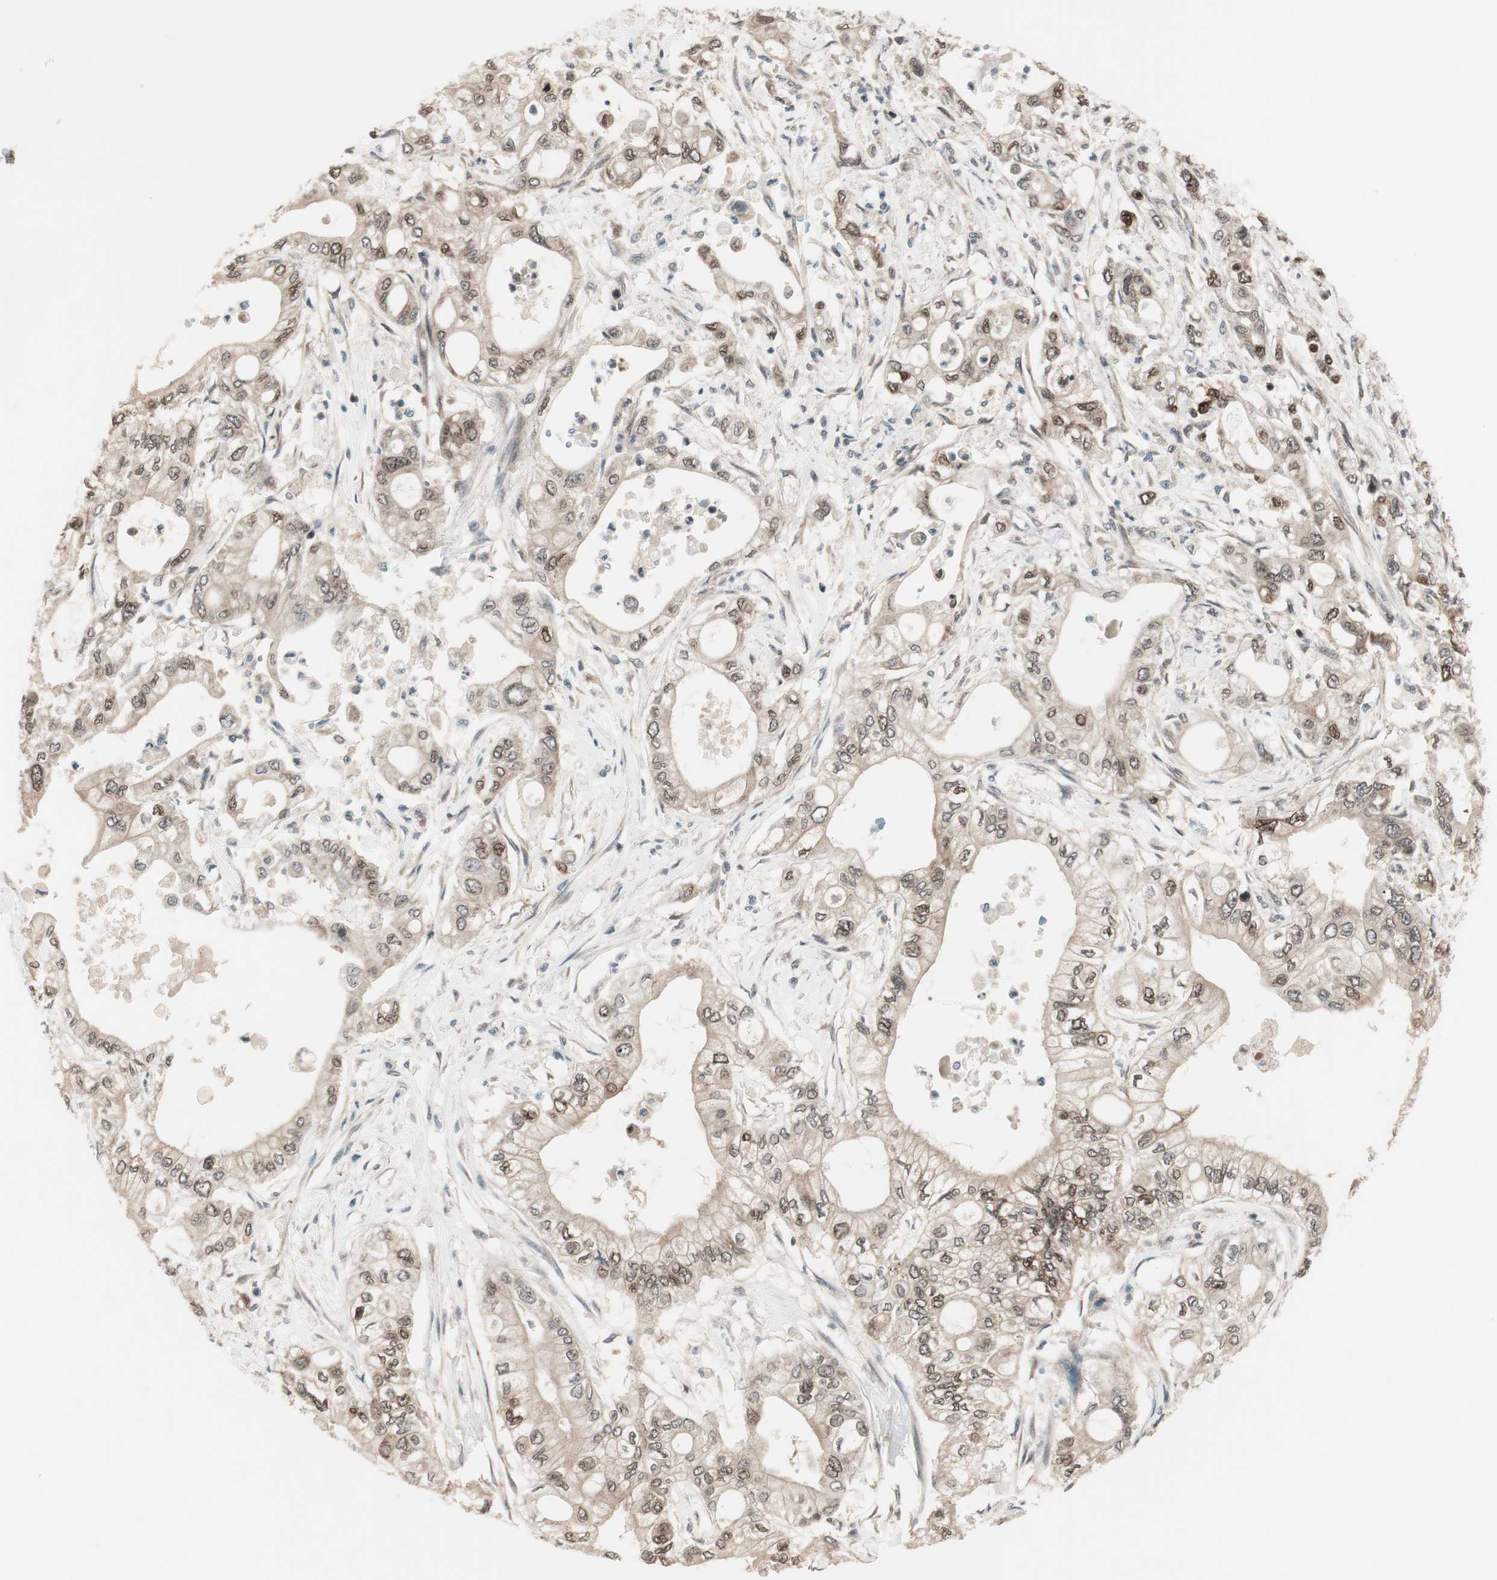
{"staining": {"intensity": "weak", "quantity": "25%-75%", "location": "cytoplasmic/membranous,nuclear"}, "tissue": "pancreatic cancer", "cell_type": "Tumor cells", "image_type": "cancer", "snomed": [{"axis": "morphology", "description": "Adenocarcinoma, NOS"}, {"axis": "topography", "description": "Pancreas"}], "caption": "Immunohistochemical staining of pancreatic cancer exhibits weak cytoplasmic/membranous and nuclear protein staining in about 25%-75% of tumor cells.", "gene": "UBE2I", "patient": {"sex": "male", "age": 79}}